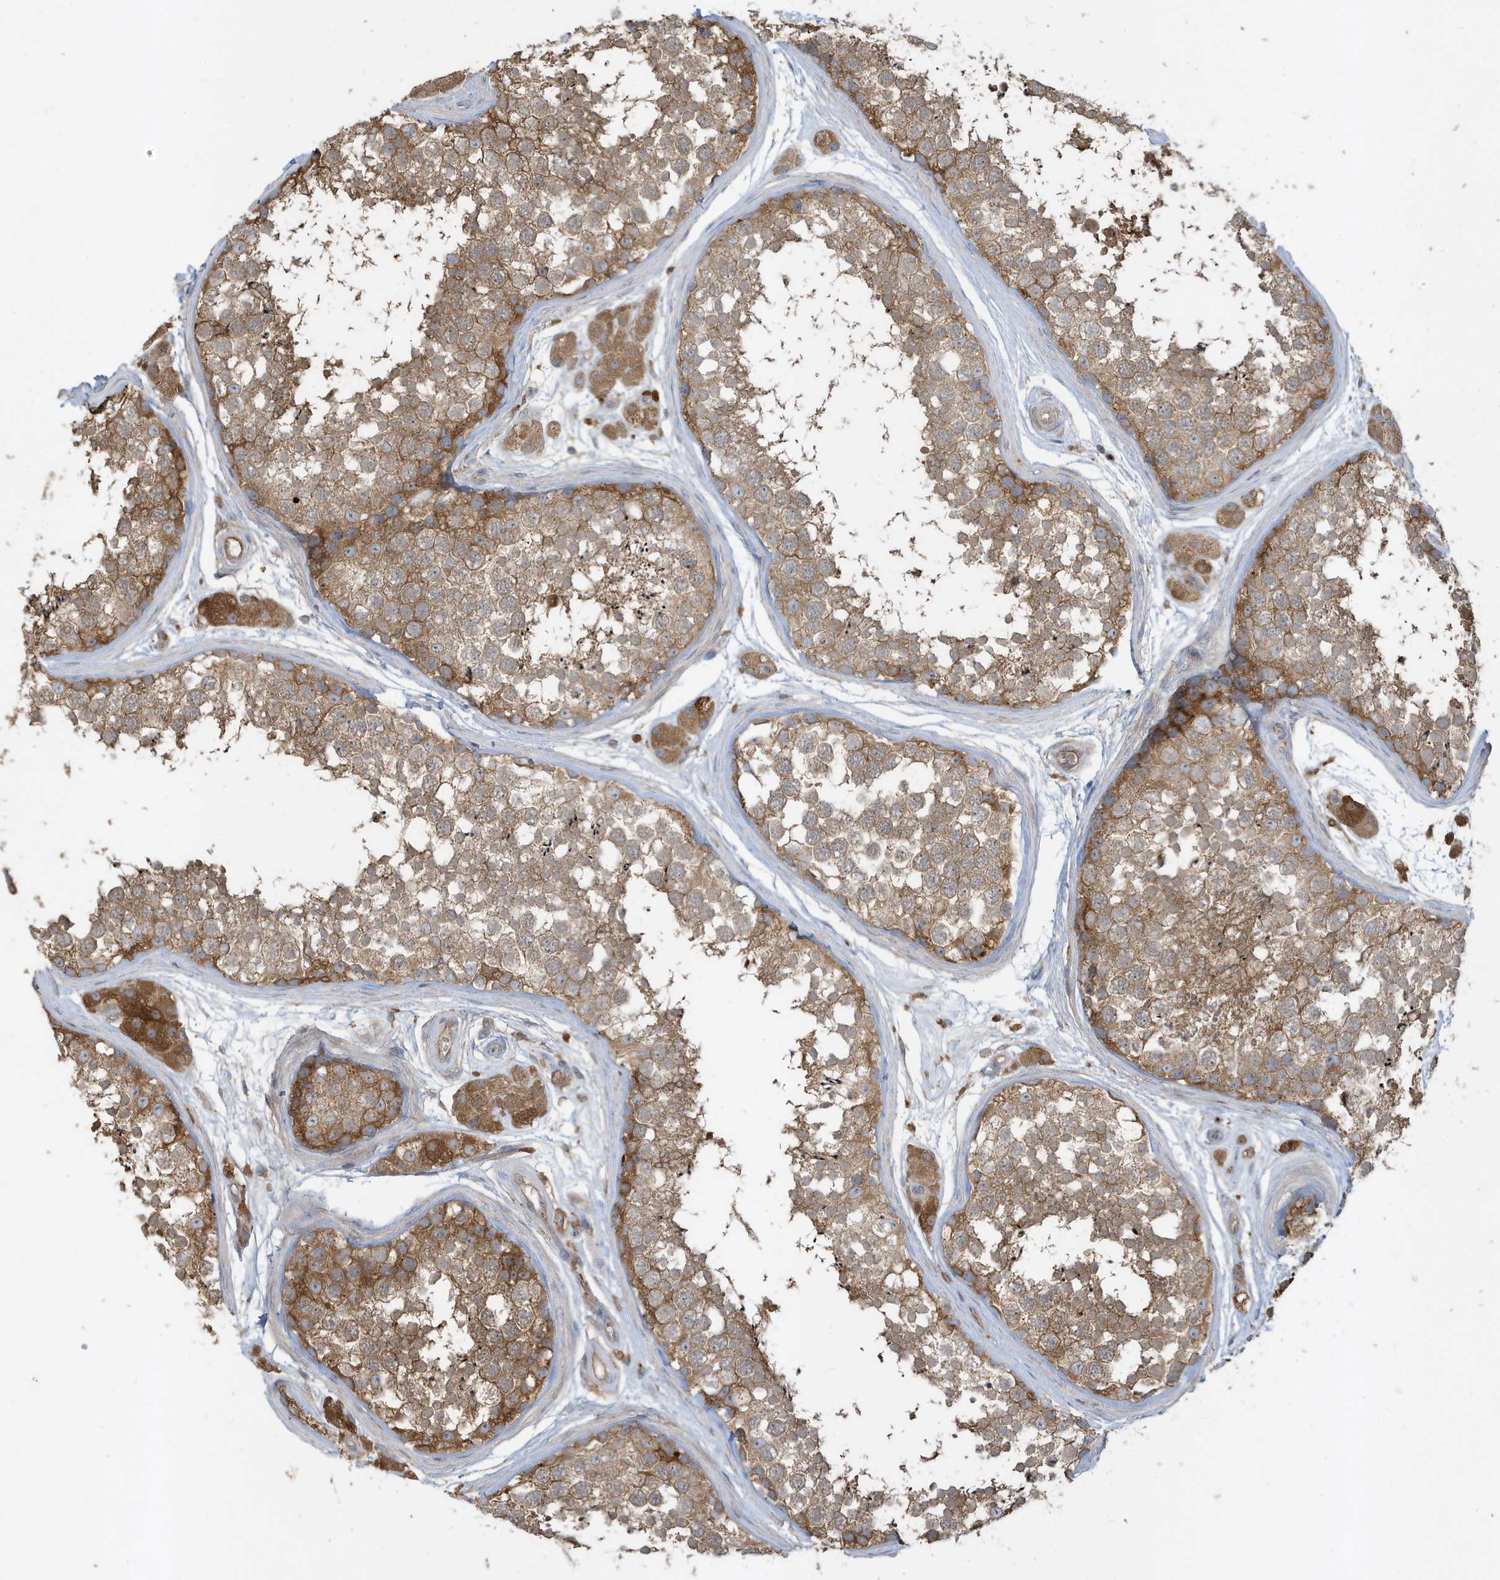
{"staining": {"intensity": "moderate", "quantity": ">75%", "location": "cytoplasmic/membranous"}, "tissue": "testis", "cell_type": "Cells in seminiferous ducts", "image_type": "normal", "snomed": [{"axis": "morphology", "description": "Normal tissue, NOS"}, {"axis": "topography", "description": "Testis"}], "caption": "A histopathology image of testis stained for a protein shows moderate cytoplasmic/membranous brown staining in cells in seminiferous ducts. (DAB (3,3'-diaminobenzidine) IHC, brown staining for protein, blue staining for nuclei).", "gene": "ABTB1", "patient": {"sex": "male", "age": 56}}